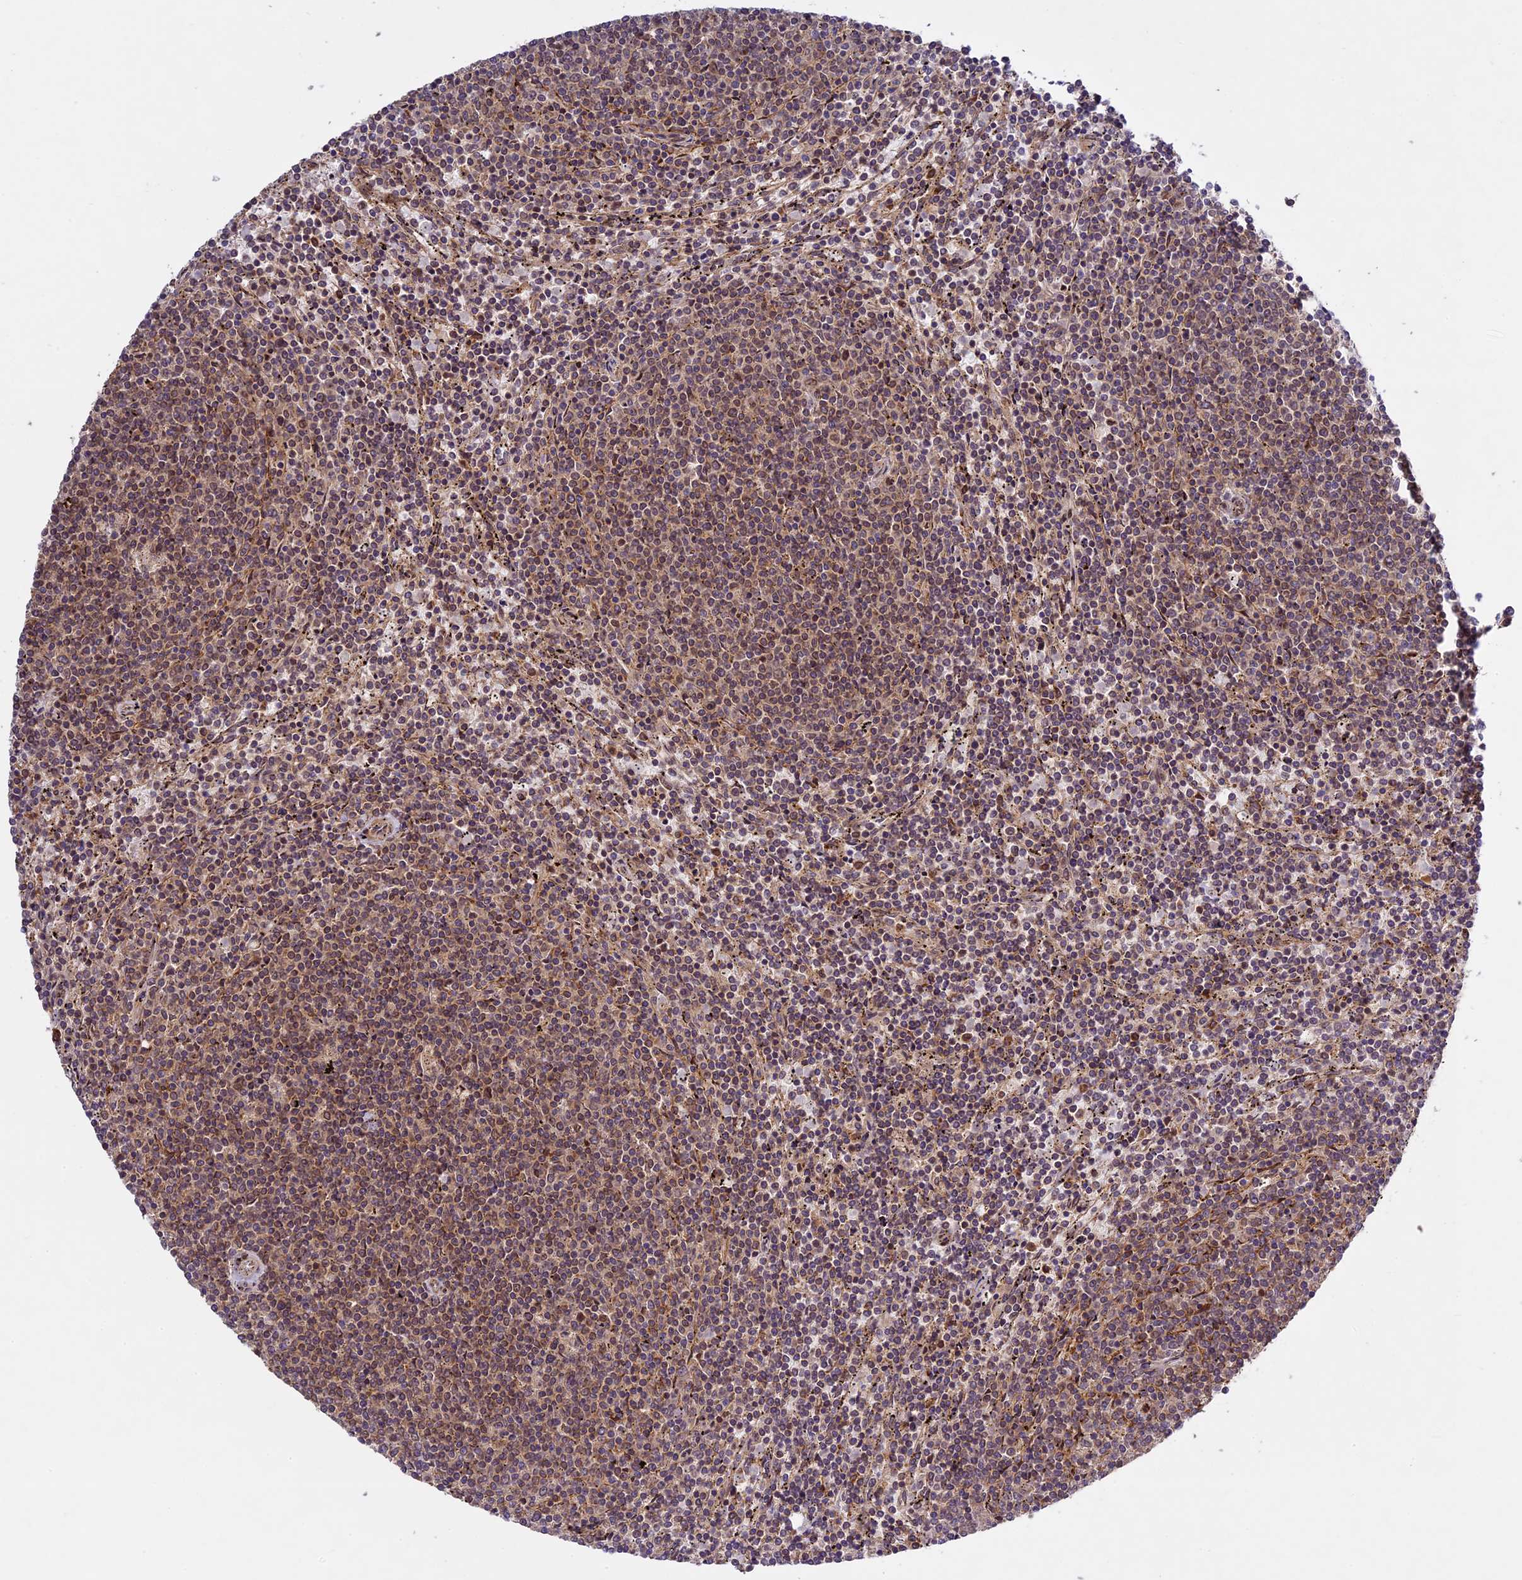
{"staining": {"intensity": "weak", "quantity": "25%-75%", "location": "nuclear"}, "tissue": "lymphoma", "cell_type": "Tumor cells", "image_type": "cancer", "snomed": [{"axis": "morphology", "description": "Malignant lymphoma, non-Hodgkin's type, Low grade"}, {"axis": "topography", "description": "Spleen"}], "caption": "This is a micrograph of immunohistochemistry staining of low-grade malignant lymphoma, non-Hodgkin's type, which shows weak expression in the nuclear of tumor cells.", "gene": "DGKH", "patient": {"sex": "female", "age": 50}}